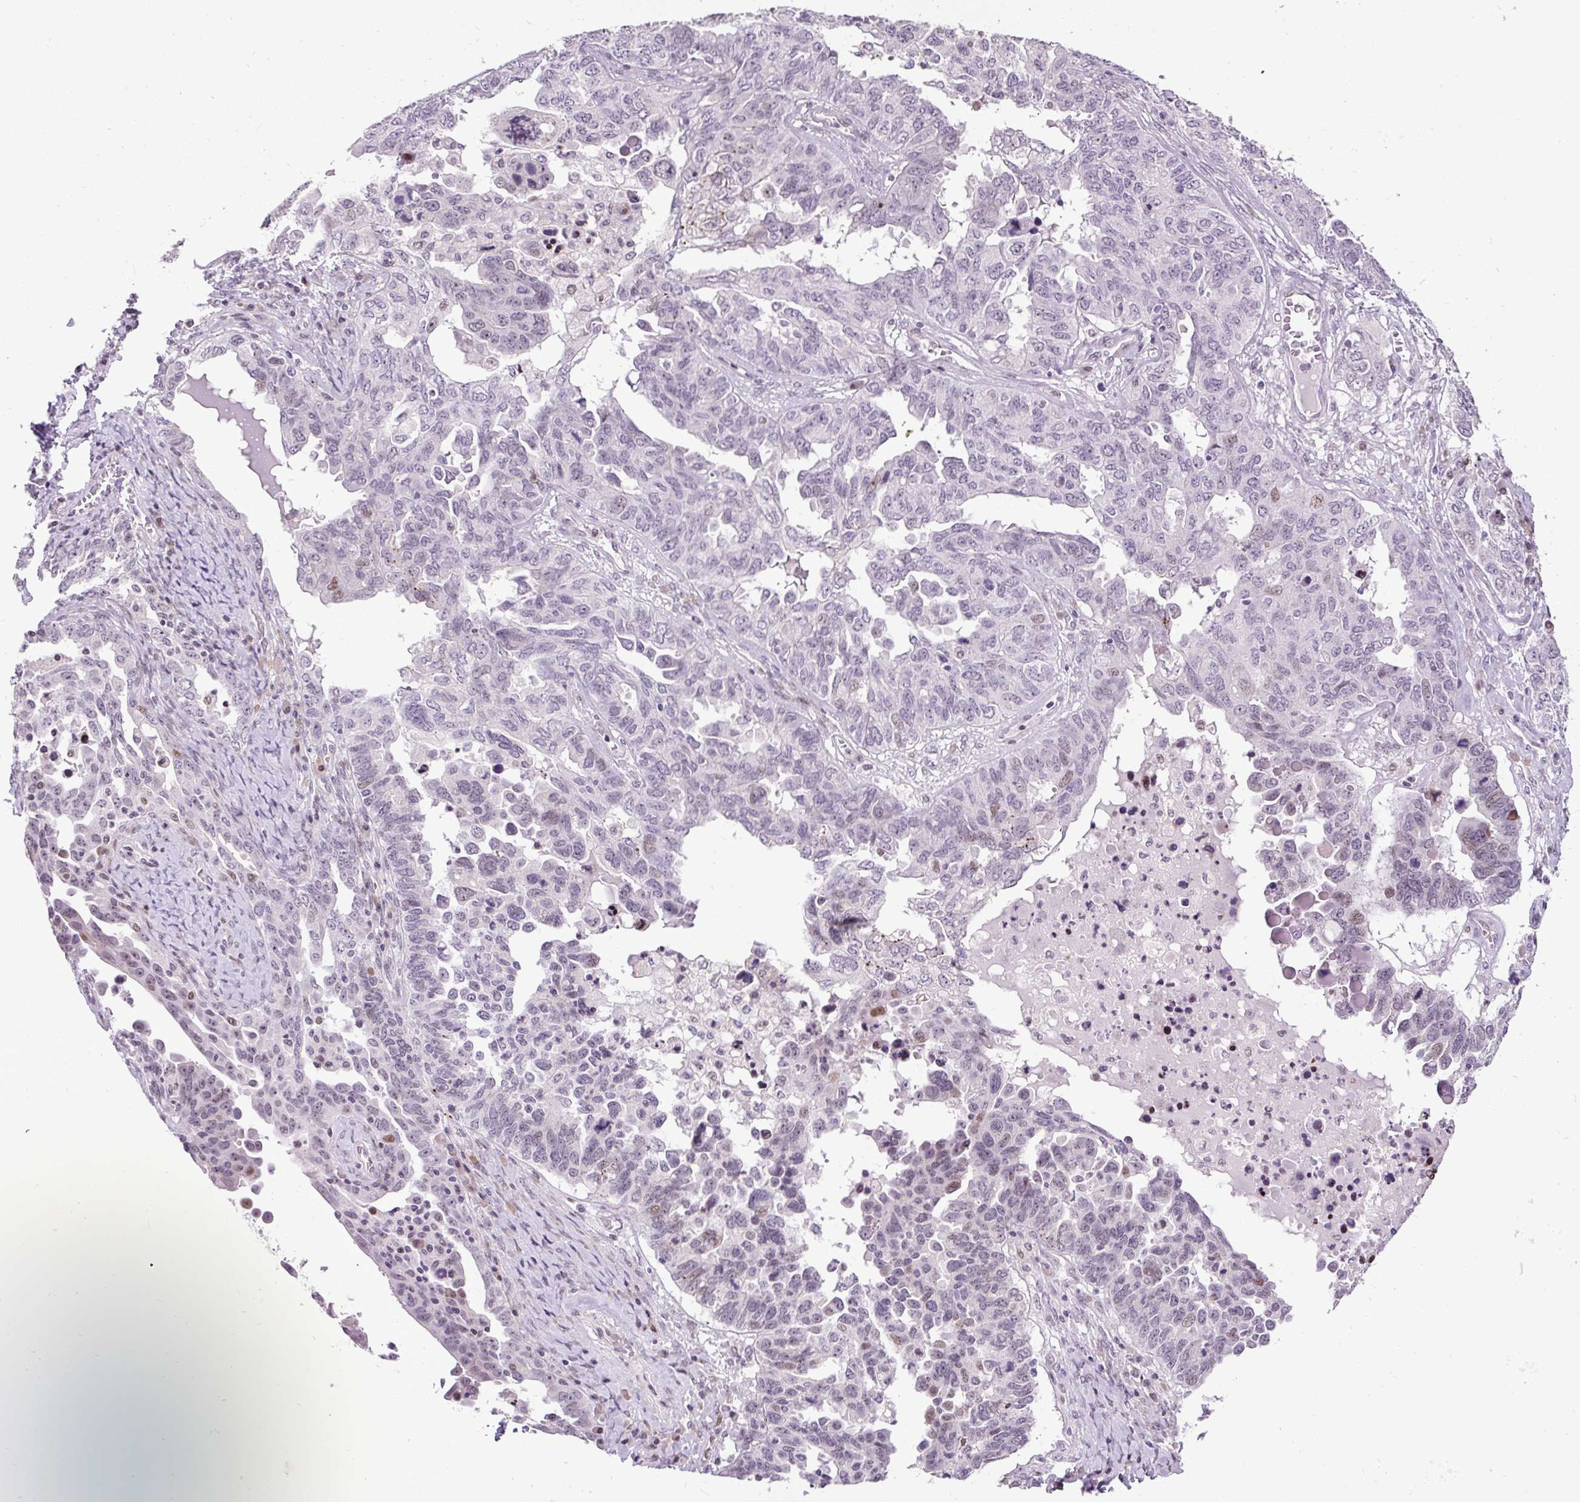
{"staining": {"intensity": "moderate", "quantity": "<25%", "location": "nuclear"}, "tissue": "ovarian cancer", "cell_type": "Tumor cells", "image_type": "cancer", "snomed": [{"axis": "morphology", "description": "Carcinoma, endometroid"}, {"axis": "topography", "description": "Ovary"}], "caption": "A photomicrograph showing moderate nuclear positivity in about <25% of tumor cells in ovarian cancer, as visualized by brown immunohistochemical staining.", "gene": "ARHGEF18", "patient": {"sex": "female", "age": 62}}